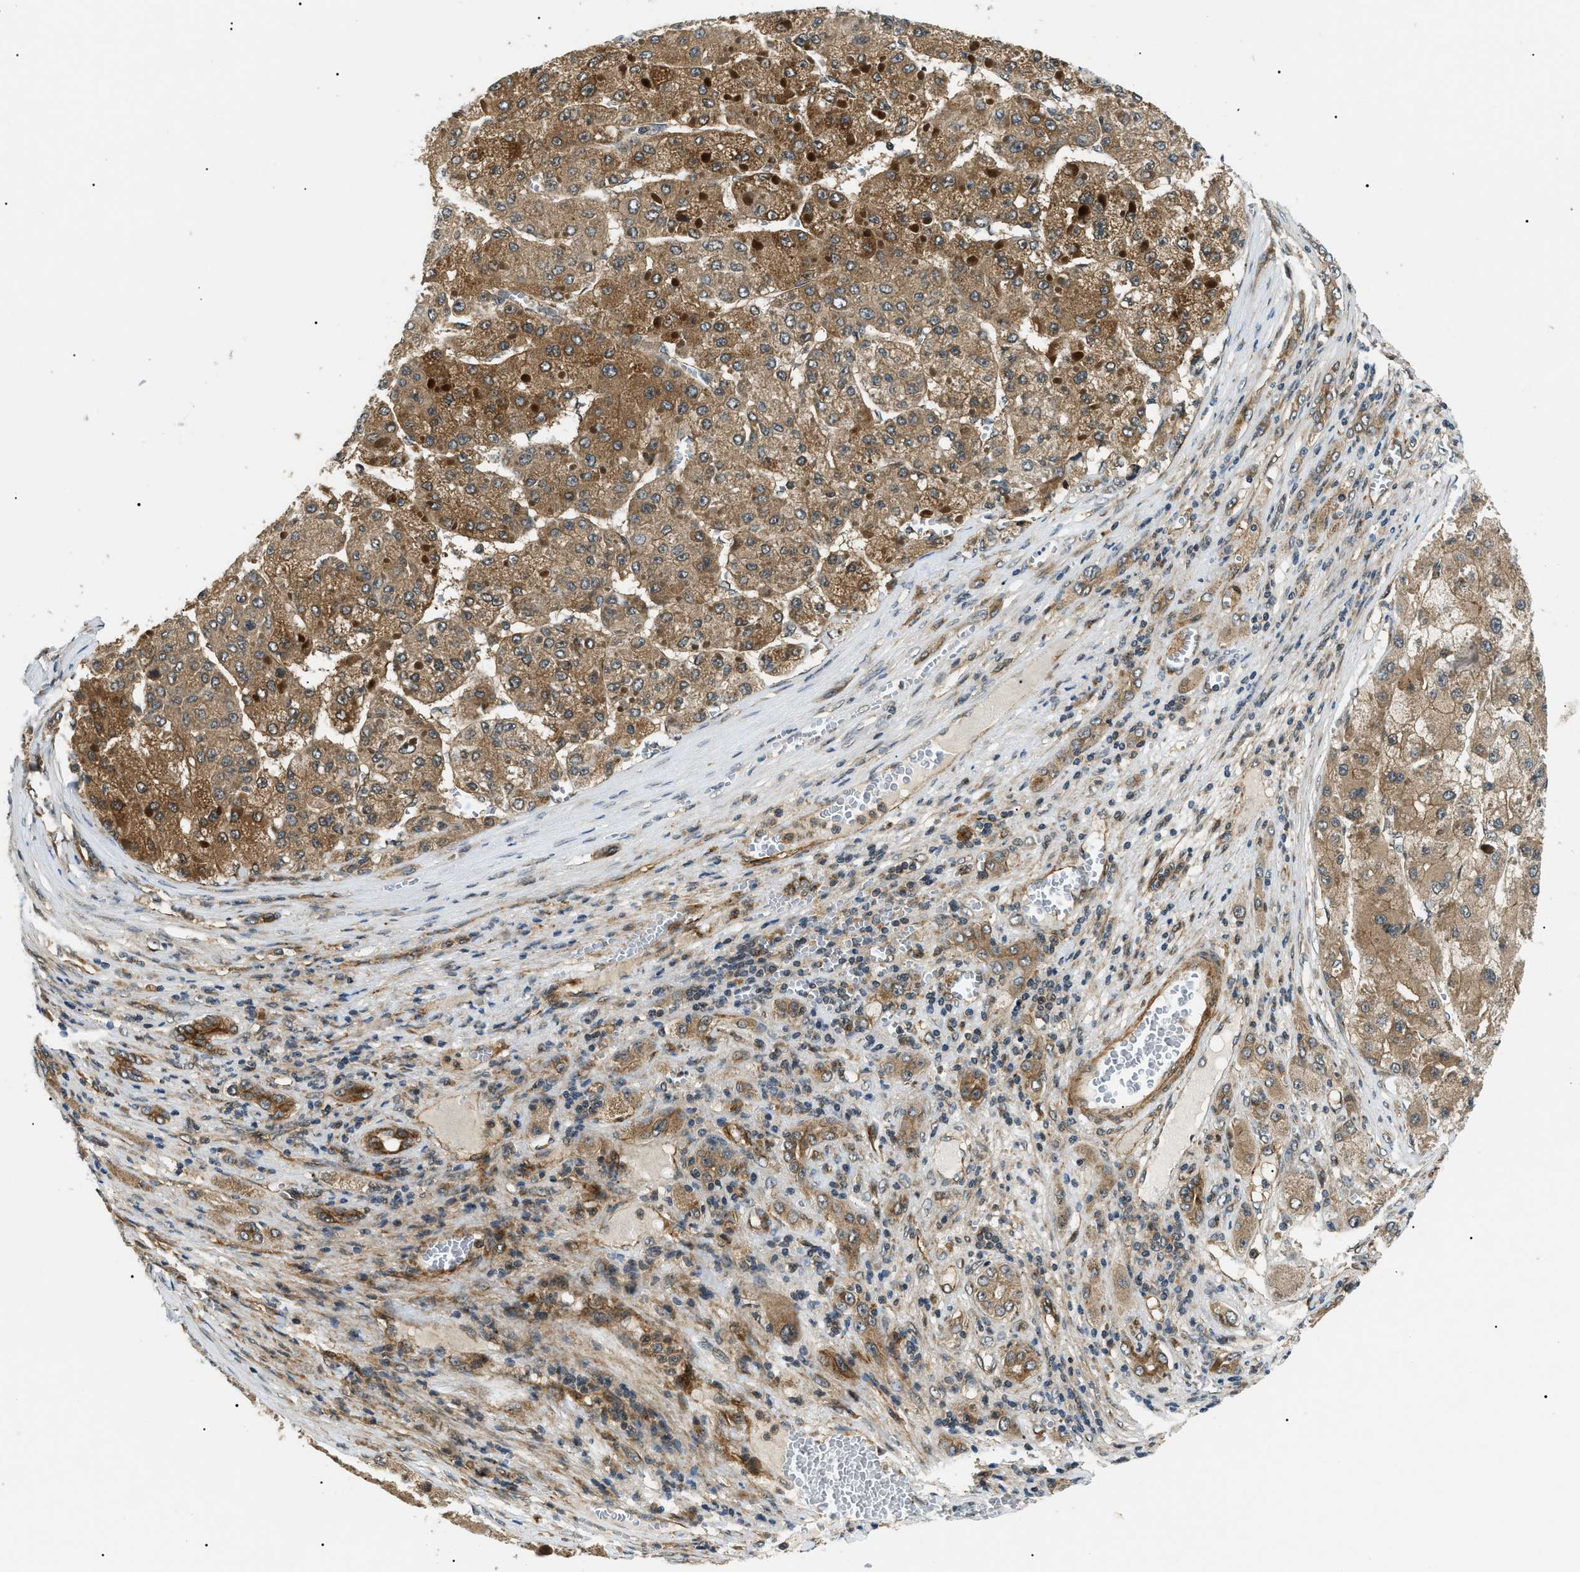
{"staining": {"intensity": "moderate", "quantity": ">75%", "location": "cytoplasmic/membranous"}, "tissue": "liver cancer", "cell_type": "Tumor cells", "image_type": "cancer", "snomed": [{"axis": "morphology", "description": "Carcinoma, Hepatocellular, NOS"}, {"axis": "topography", "description": "Liver"}], "caption": "Liver cancer was stained to show a protein in brown. There is medium levels of moderate cytoplasmic/membranous staining in approximately >75% of tumor cells. (brown staining indicates protein expression, while blue staining denotes nuclei).", "gene": "ATP6AP1", "patient": {"sex": "female", "age": 73}}